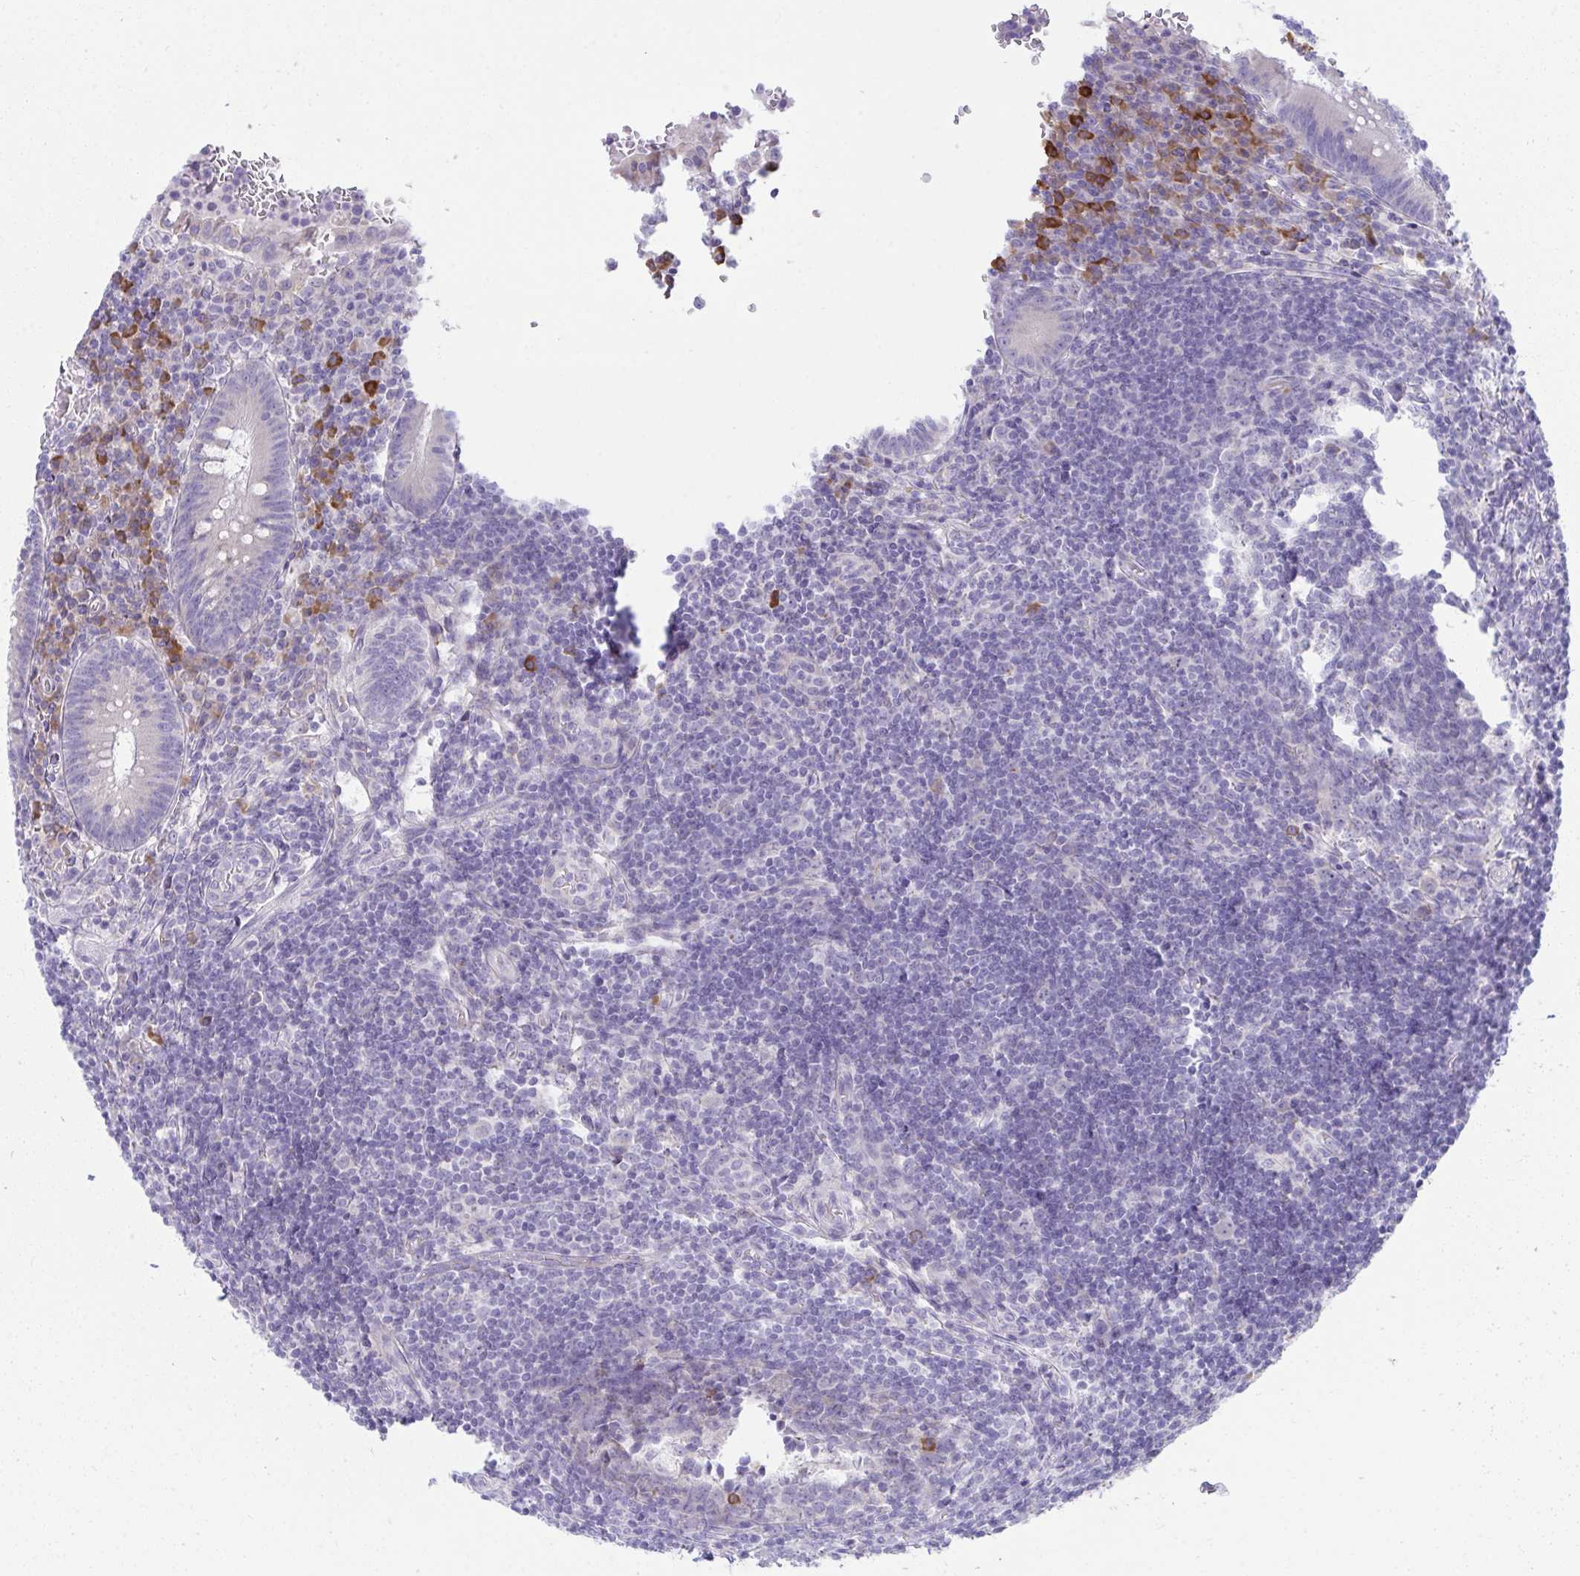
{"staining": {"intensity": "moderate", "quantity": "<25%", "location": "cytoplasmic/membranous"}, "tissue": "appendix", "cell_type": "Glandular cells", "image_type": "normal", "snomed": [{"axis": "morphology", "description": "Normal tissue, NOS"}, {"axis": "topography", "description": "Appendix"}], "caption": "Immunohistochemical staining of normal human appendix exhibits low levels of moderate cytoplasmic/membranous positivity in approximately <25% of glandular cells. The staining is performed using DAB brown chromogen to label protein expression. The nuclei are counter-stained blue using hematoxylin.", "gene": "FASLG", "patient": {"sex": "male", "age": 18}}